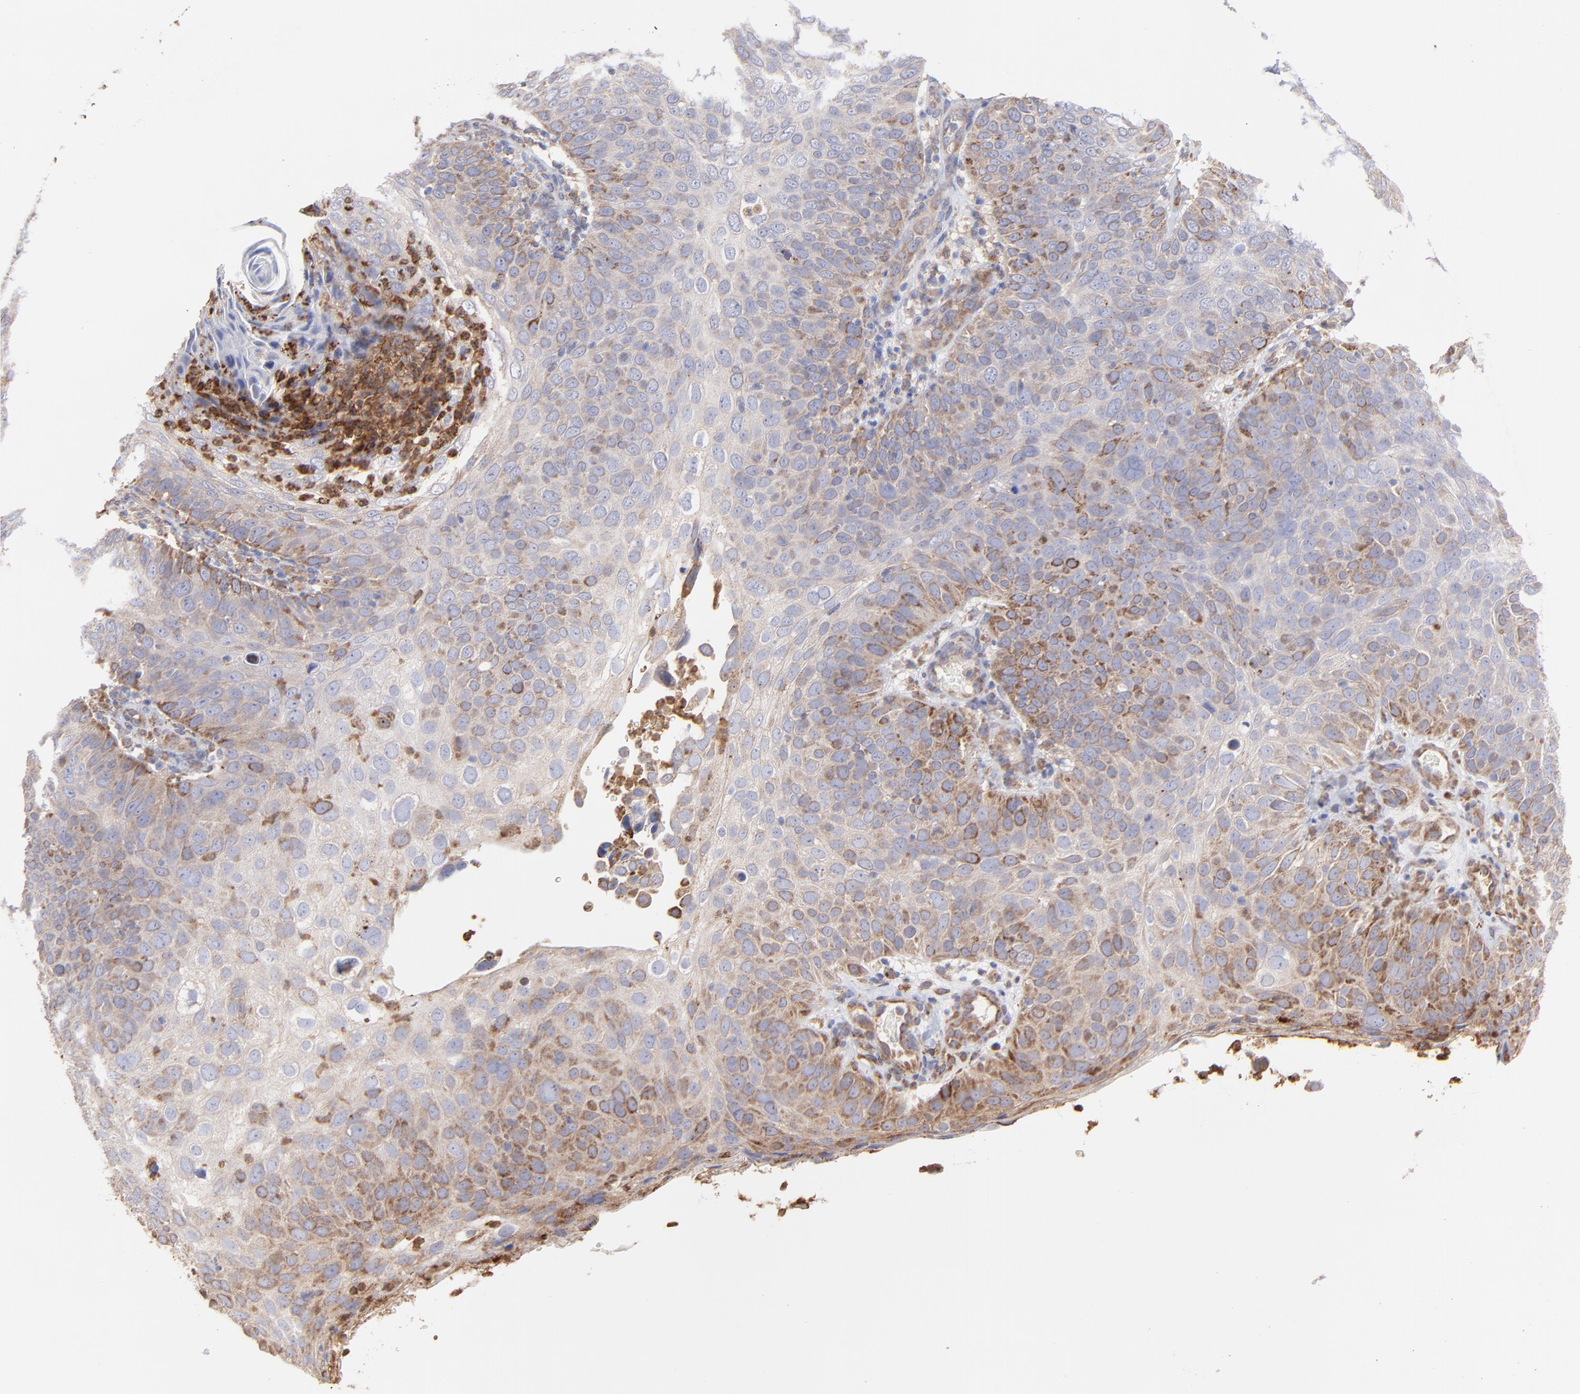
{"staining": {"intensity": "moderate", "quantity": "25%-75%", "location": "cytoplasmic/membranous"}, "tissue": "skin cancer", "cell_type": "Tumor cells", "image_type": "cancer", "snomed": [{"axis": "morphology", "description": "Squamous cell carcinoma, NOS"}, {"axis": "topography", "description": "Skin"}], "caption": "This is an image of immunohistochemistry staining of squamous cell carcinoma (skin), which shows moderate staining in the cytoplasmic/membranous of tumor cells.", "gene": "PFKM", "patient": {"sex": "male", "age": 87}}